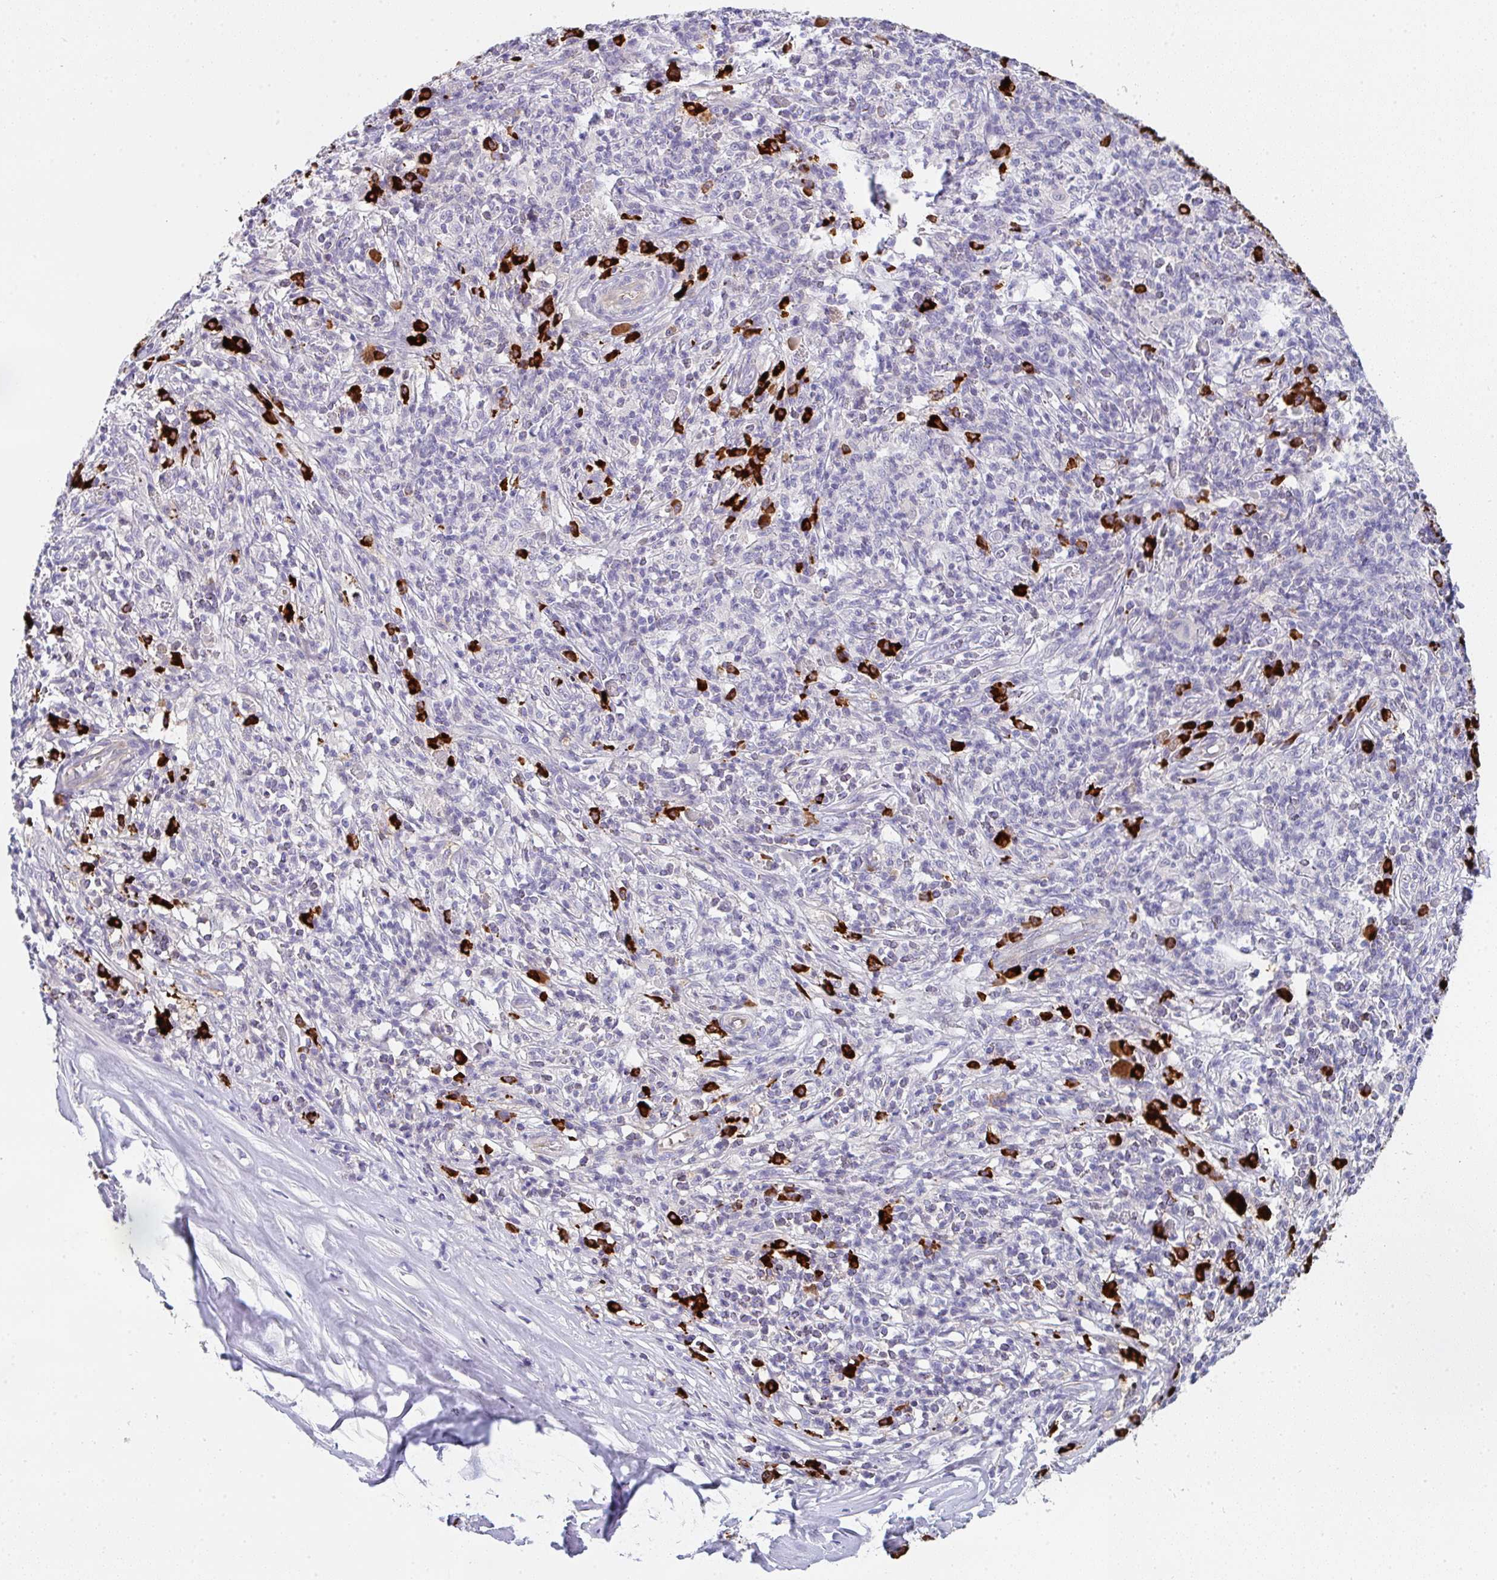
{"staining": {"intensity": "negative", "quantity": "none", "location": "none"}, "tissue": "melanoma", "cell_type": "Tumor cells", "image_type": "cancer", "snomed": [{"axis": "morphology", "description": "Malignant melanoma, NOS"}, {"axis": "topography", "description": "Skin"}], "caption": "Micrograph shows no protein staining in tumor cells of malignant melanoma tissue. (Stains: DAB IHC with hematoxylin counter stain, Microscopy: brightfield microscopy at high magnification).", "gene": "CACNA1S", "patient": {"sex": "male", "age": 66}}